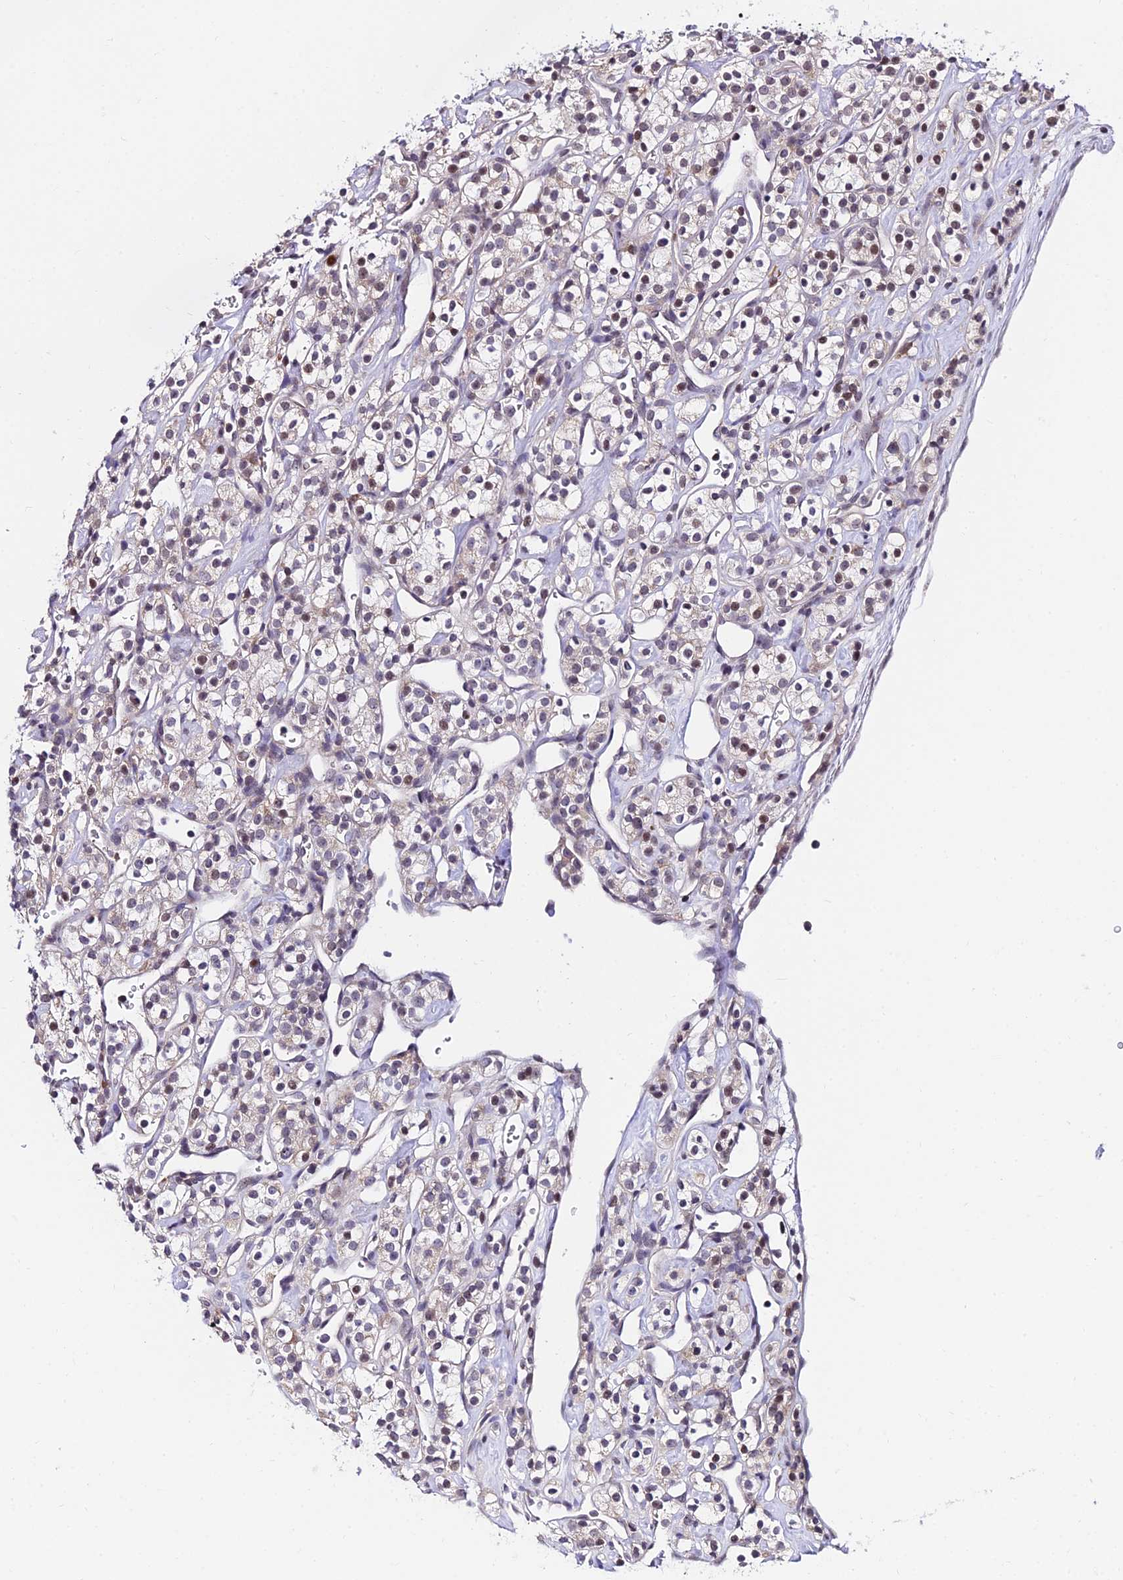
{"staining": {"intensity": "weak", "quantity": "<25%", "location": "nuclear"}, "tissue": "renal cancer", "cell_type": "Tumor cells", "image_type": "cancer", "snomed": [{"axis": "morphology", "description": "Adenocarcinoma, NOS"}, {"axis": "topography", "description": "Kidney"}], "caption": "A high-resolution histopathology image shows immunohistochemistry staining of renal cancer (adenocarcinoma), which reveals no significant staining in tumor cells. The staining is performed using DAB brown chromogen with nuclei counter-stained in using hematoxylin.", "gene": "CDNF", "patient": {"sex": "male", "age": 77}}